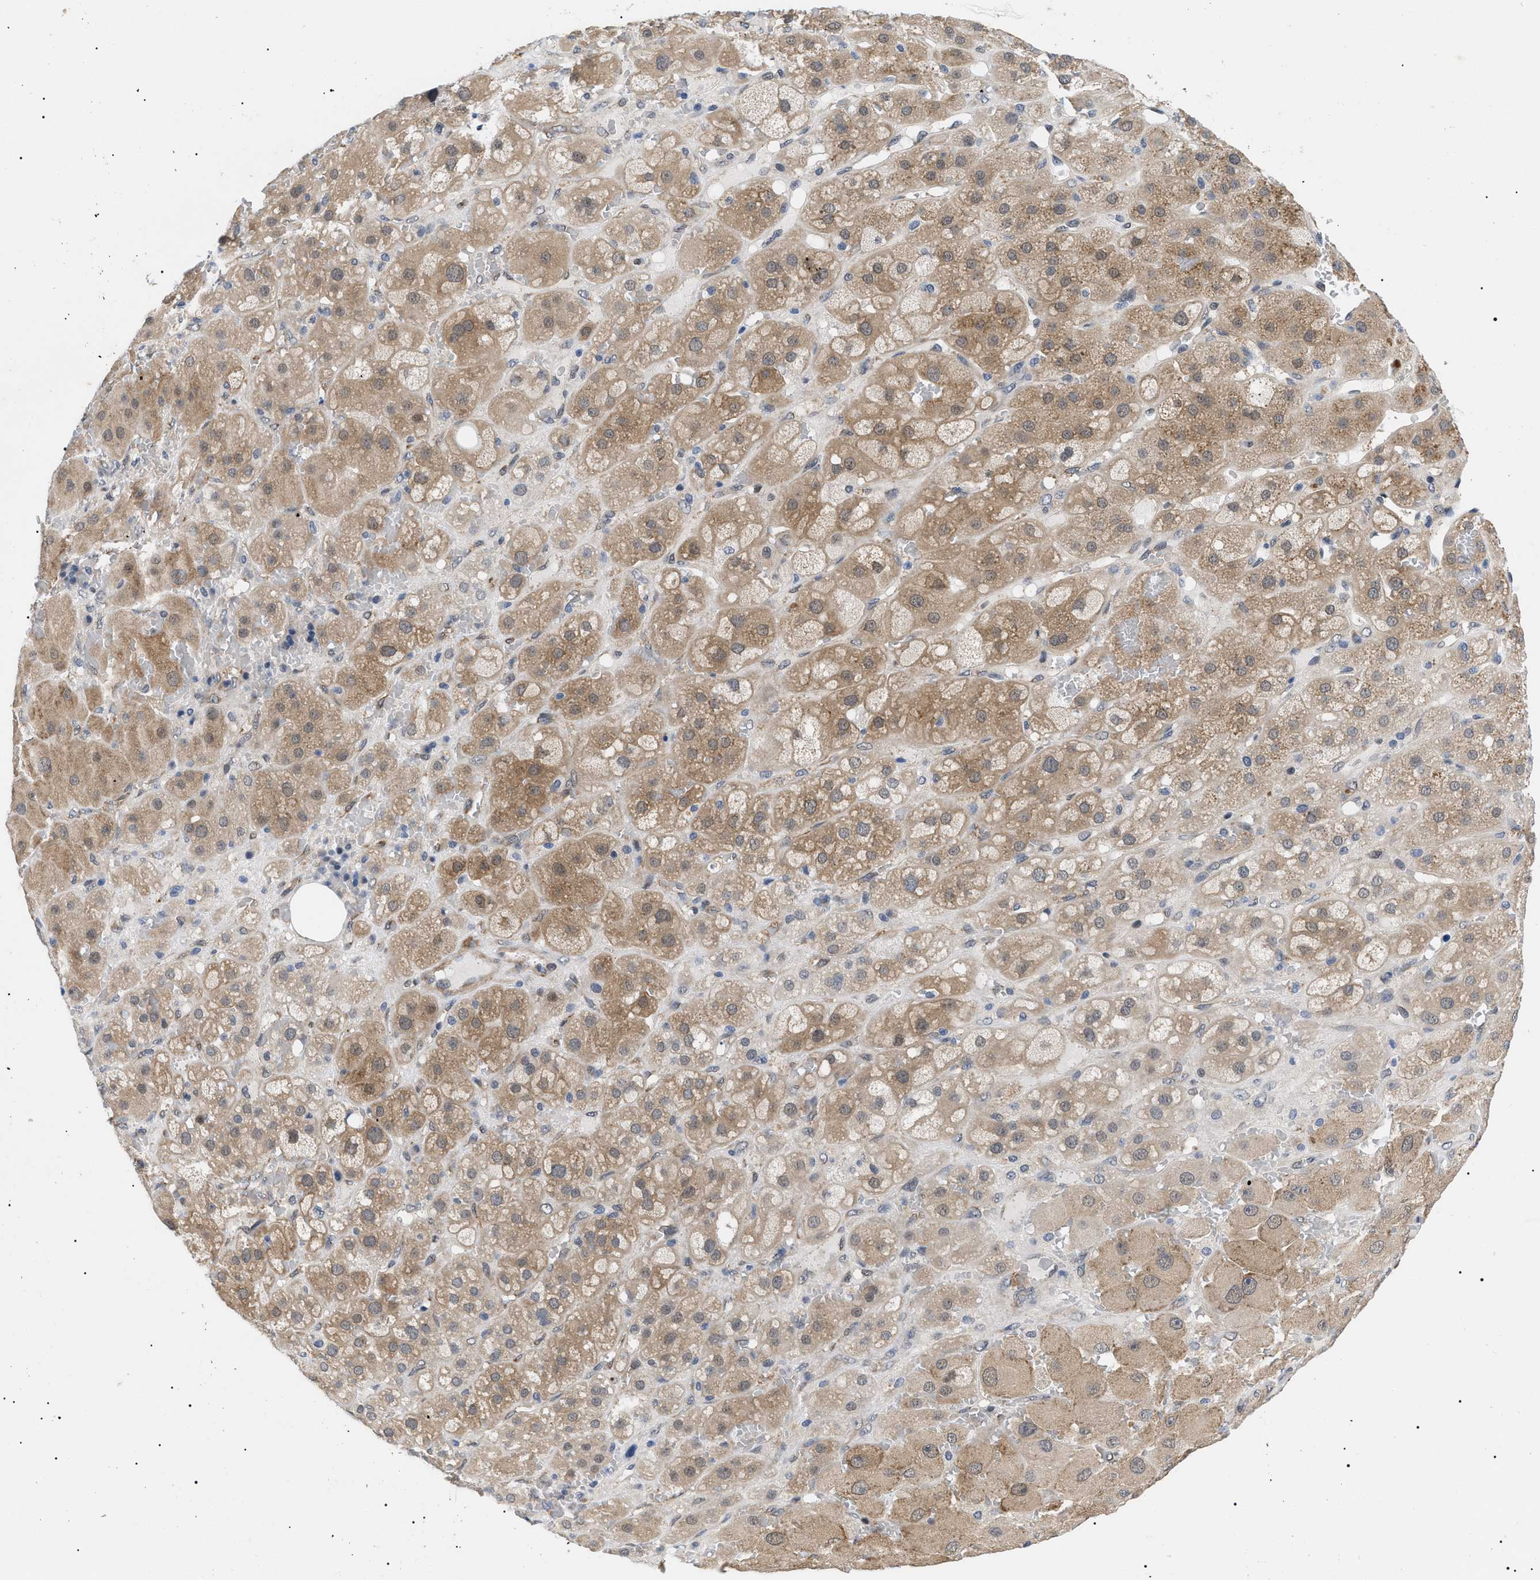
{"staining": {"intensity": "moderate", "quantity": ">75%", "location": "cytoplasmic/membranous"}, "tissue": "adrenal gland", "cell_type": "Glandular cells", "image_type": "normal", "snomed": [{"axis": "morphology", "description": "Normal tissue, NOS"}, {"axis": "topography", "description": "Adrenal gland"}], "caption": "Unremarkable adrenal gland reveals moderate cytoplasmic/membranous positivity in about >75% of glandular cells.", "gene": "GARRE1", "patient": {"sex": "female", "age": 47}}